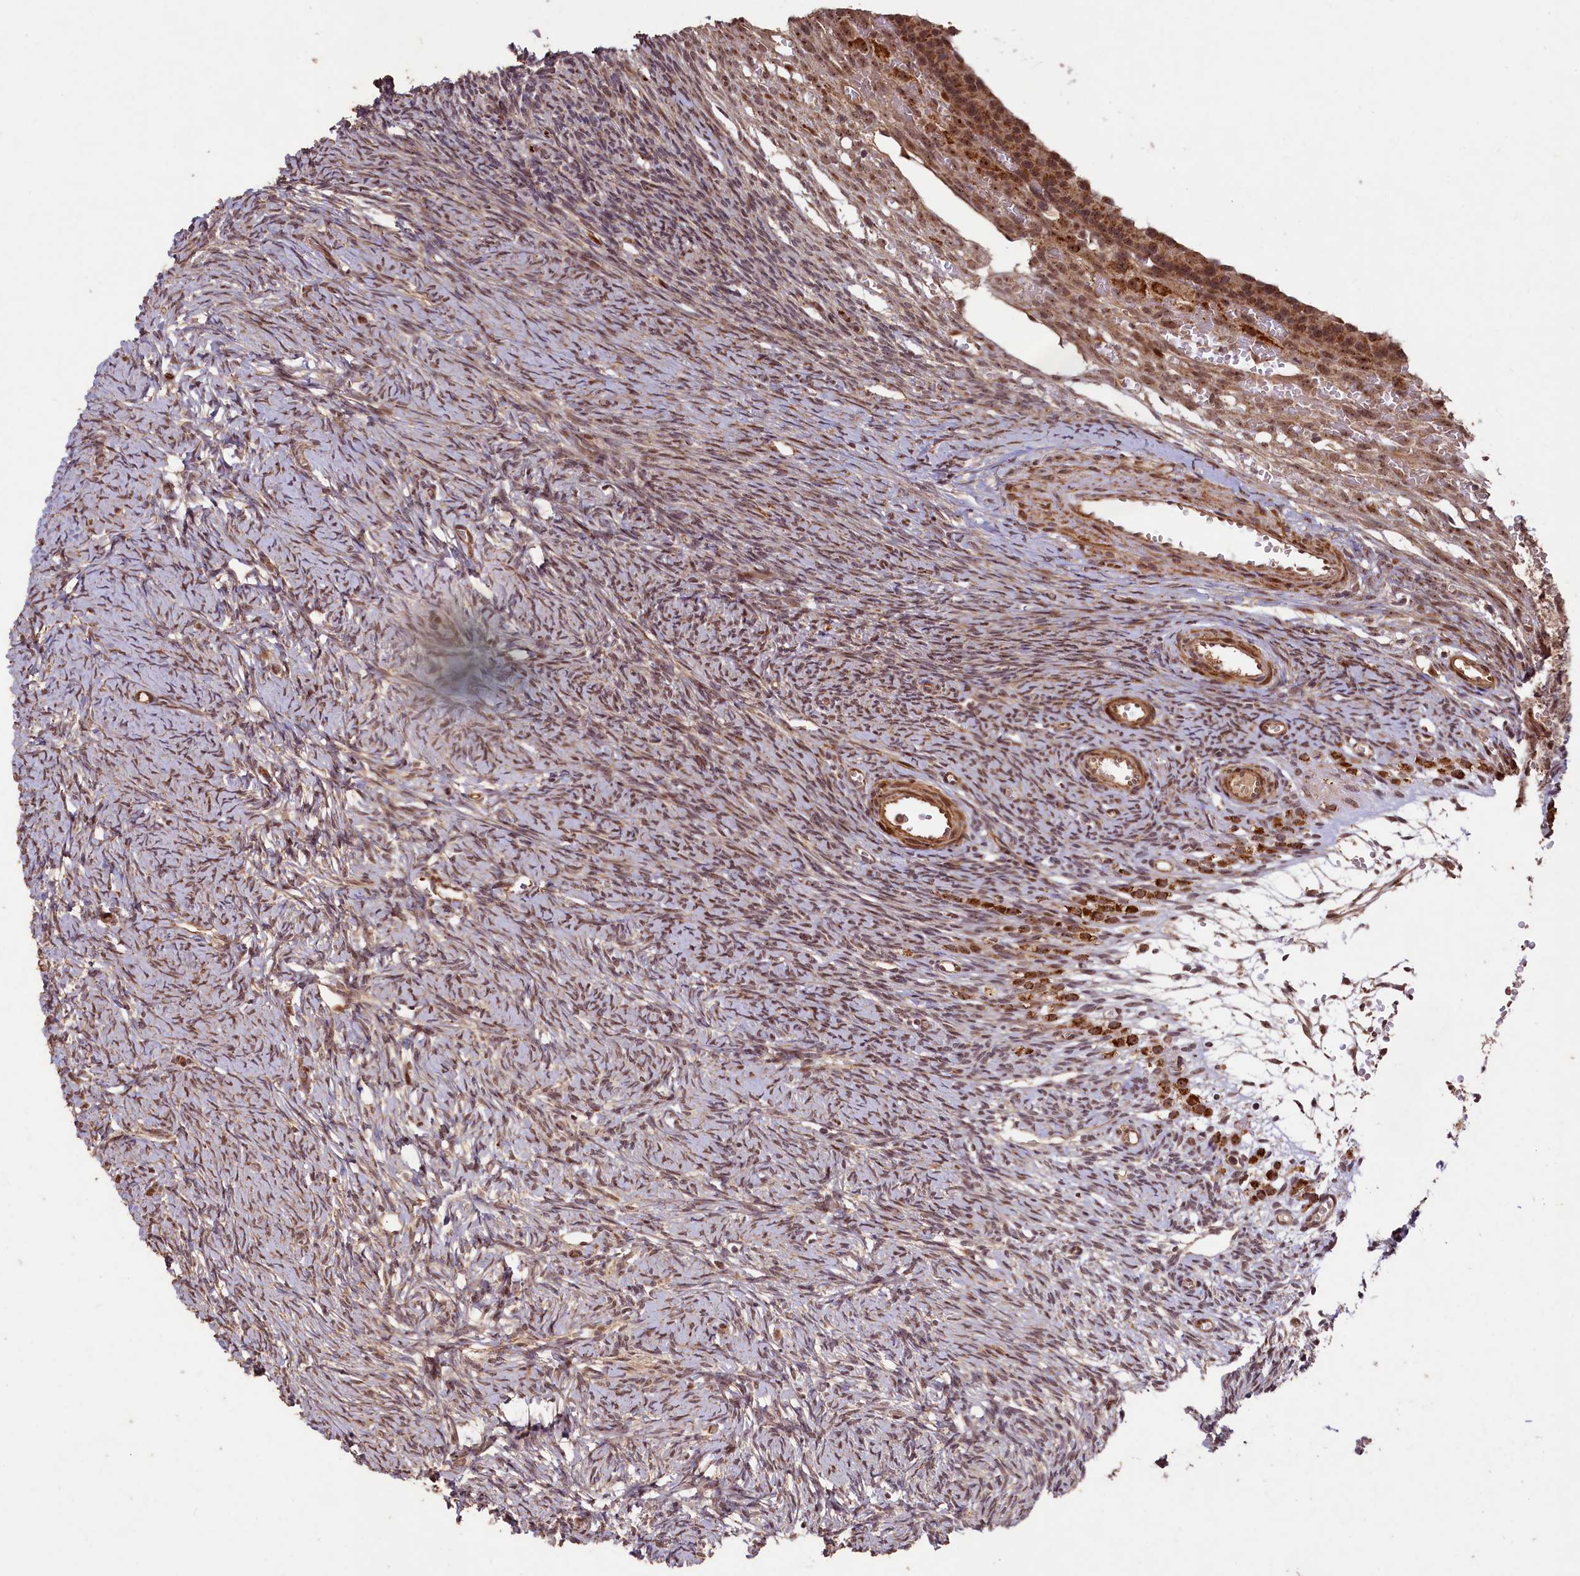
{"staining": {"intensity": "weak", "quantity": "25%-75%", "location": "cytoplasmic/membranous"}, "tissue": "ovary", "cell_type": "Ovarian stroma cells", "image_type": "normal", "snomed": [{"axis": "morphology", "description": "Normal tissue, NOS"}, {"axis": "topography", "description": "Ovary"}], "caption": "DAB (3,3'-diaminobenzidine) immunohistochemical staining of normal human ovary shows weak cytoplasmic/membranous protein expression in approximately 25%-75% of ovarian stroma cells. (DAB = brown stain, brightfield microscopy at high magnification).", "gene": "SHPRH", "patient": {"sex": "female", "age": 39}}